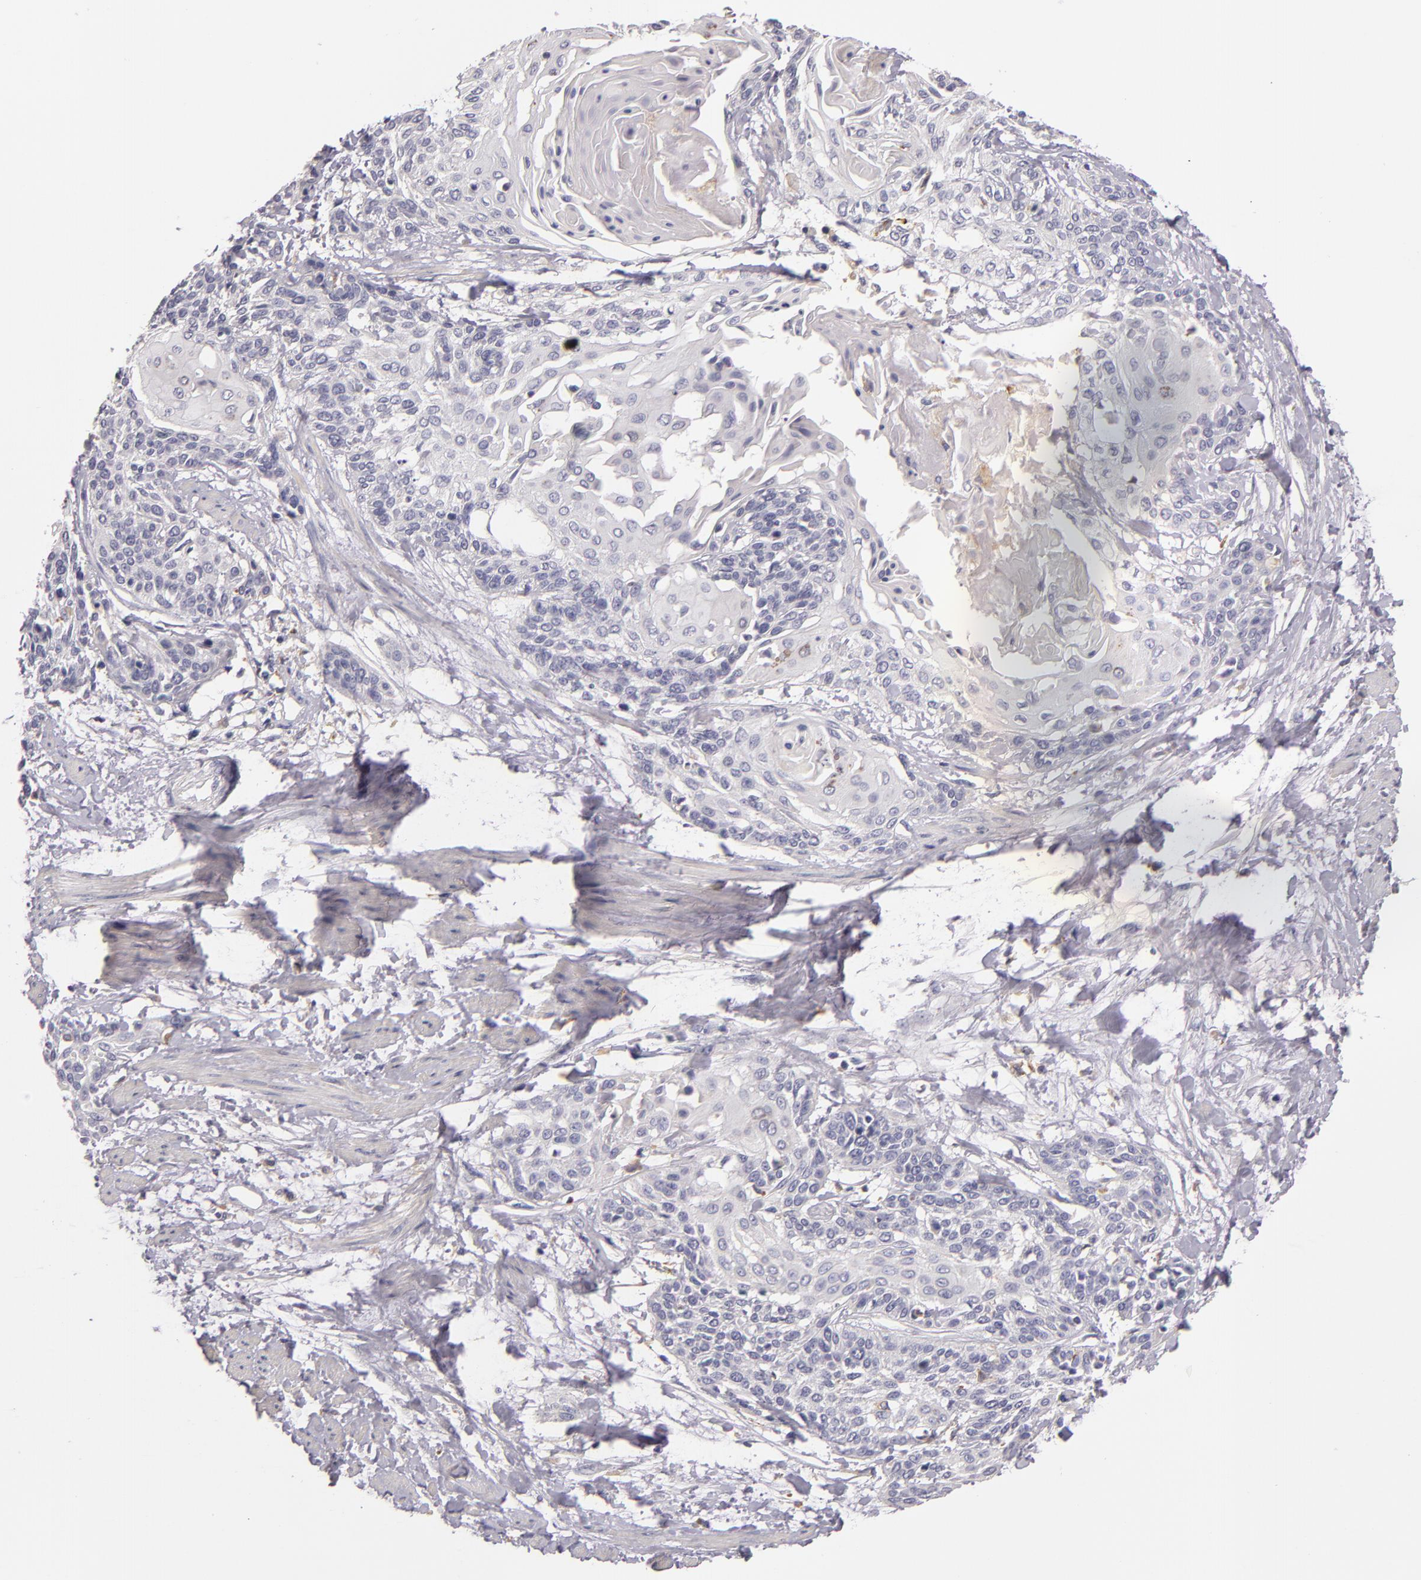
{"staining": {"intensity": "negative", "quantity": "none", "location": "none"}, "tissue": "cervical cancer", "cell_type": "Tumor cells", "image_type": "cancer", "snomed": [{"axis": "morphology", "description": "Squamous cell carcinoma, NOS"}, {"axis": "topography", "description": "Cervix"}], "caption": "This is an immunohistochemistry (IHC) micrograph of cervical squamous cell carcinoma. There is no staining in tumor cells.", "gene": "TLR8", "patient": {"sex": "female", "age": 57}}